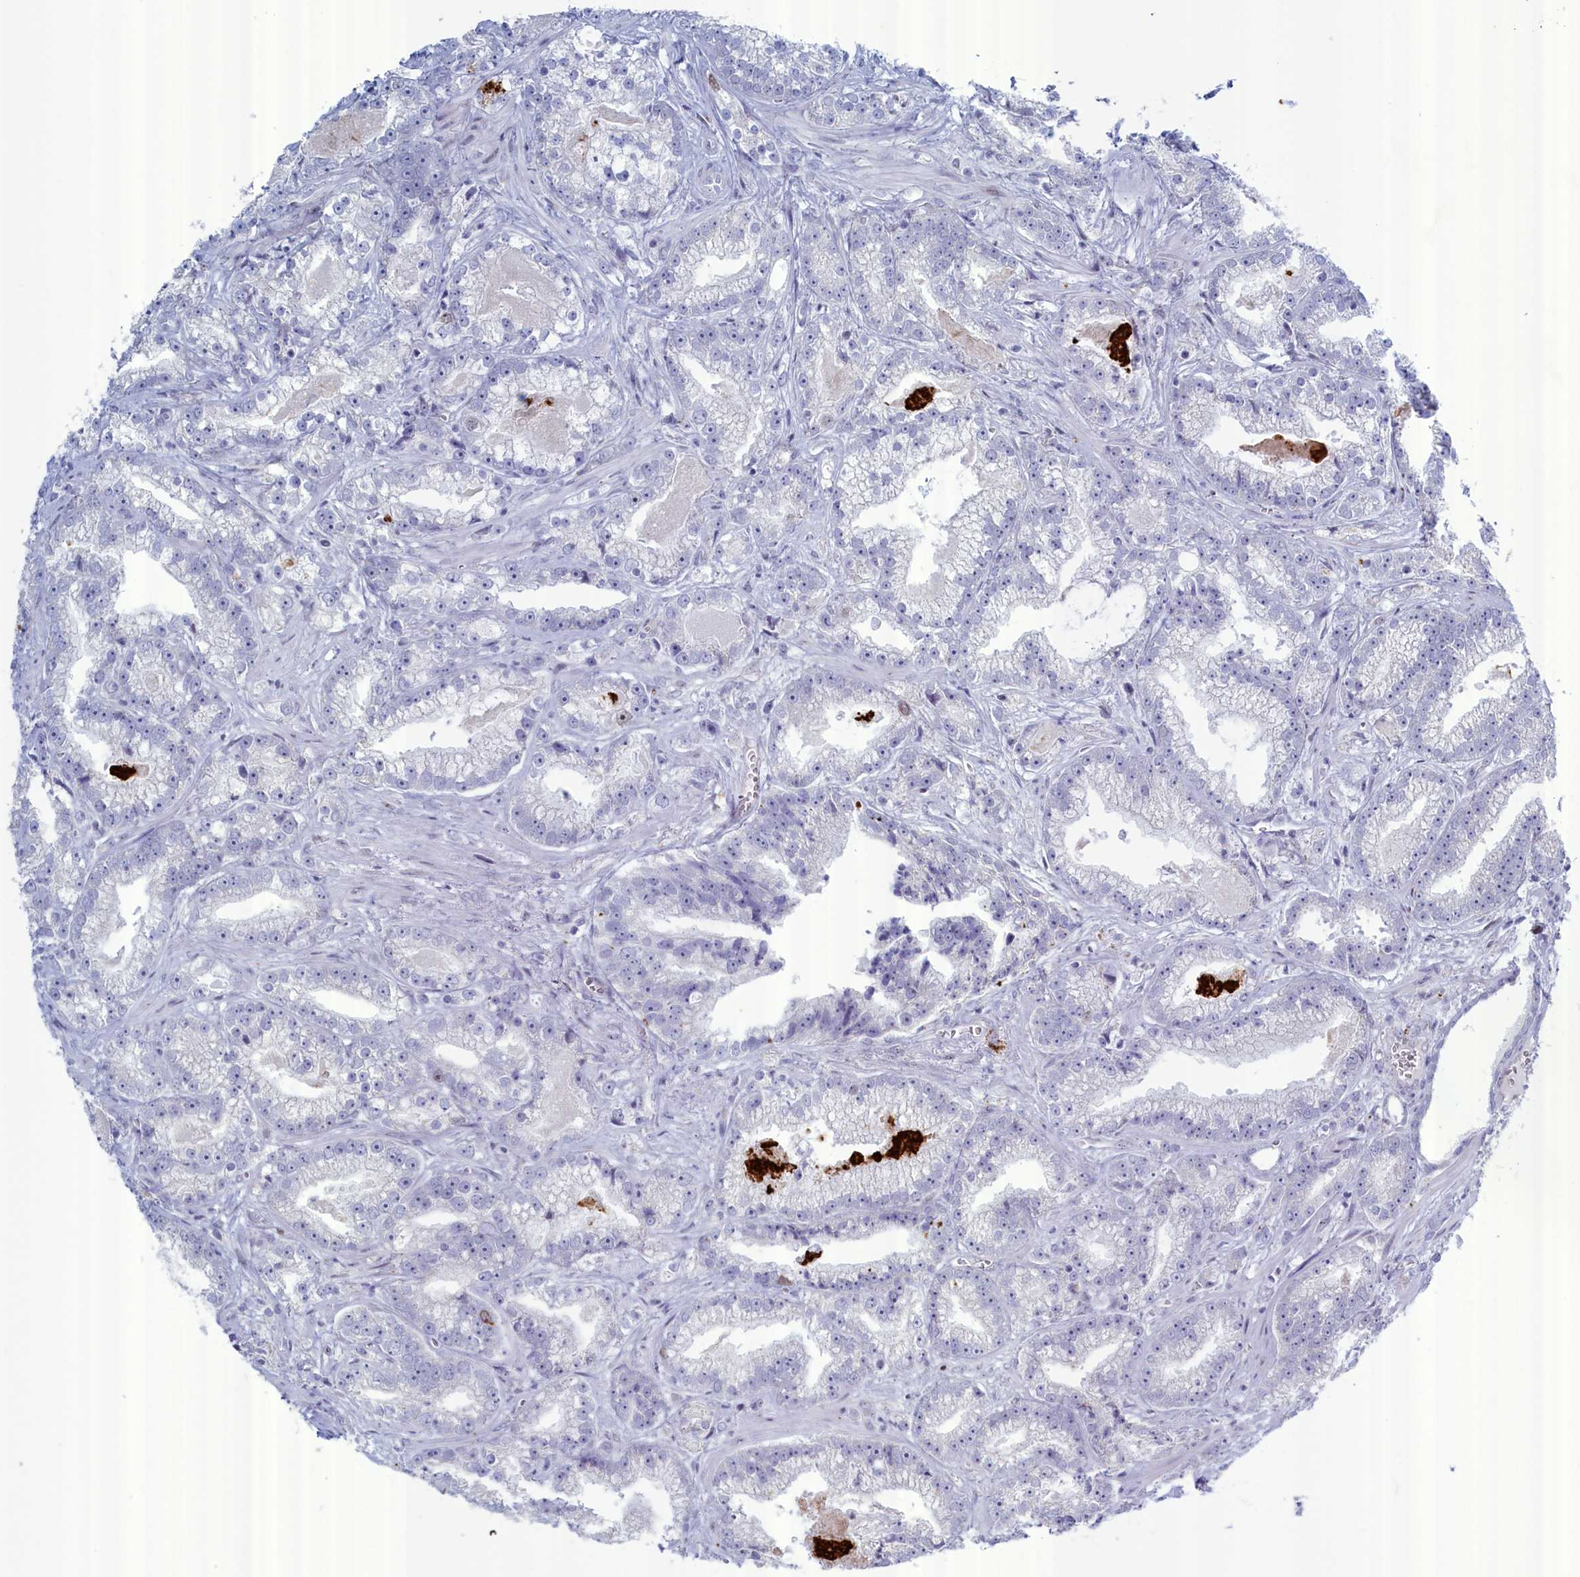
{"staining": {"intensity": "negative", "quantity": "none", "location": "none"}, "tissue": "prostate cancer", "cell_type": "Tumor cells", "image_type": "cancer", "snomed": [{"axis": "morphology", "description": "Adenocarcinoma, High grade"}, {"axis": "topography", "description": "Prostate and seminal vesicle, NOS"}], "caption": "The photomicrograph reveals no staining of tumor cells in prostate cancer (adenocarcinoma (high-grade)).", "gene": "WDR76", "patient": {"sex": "male", "age": 67}}